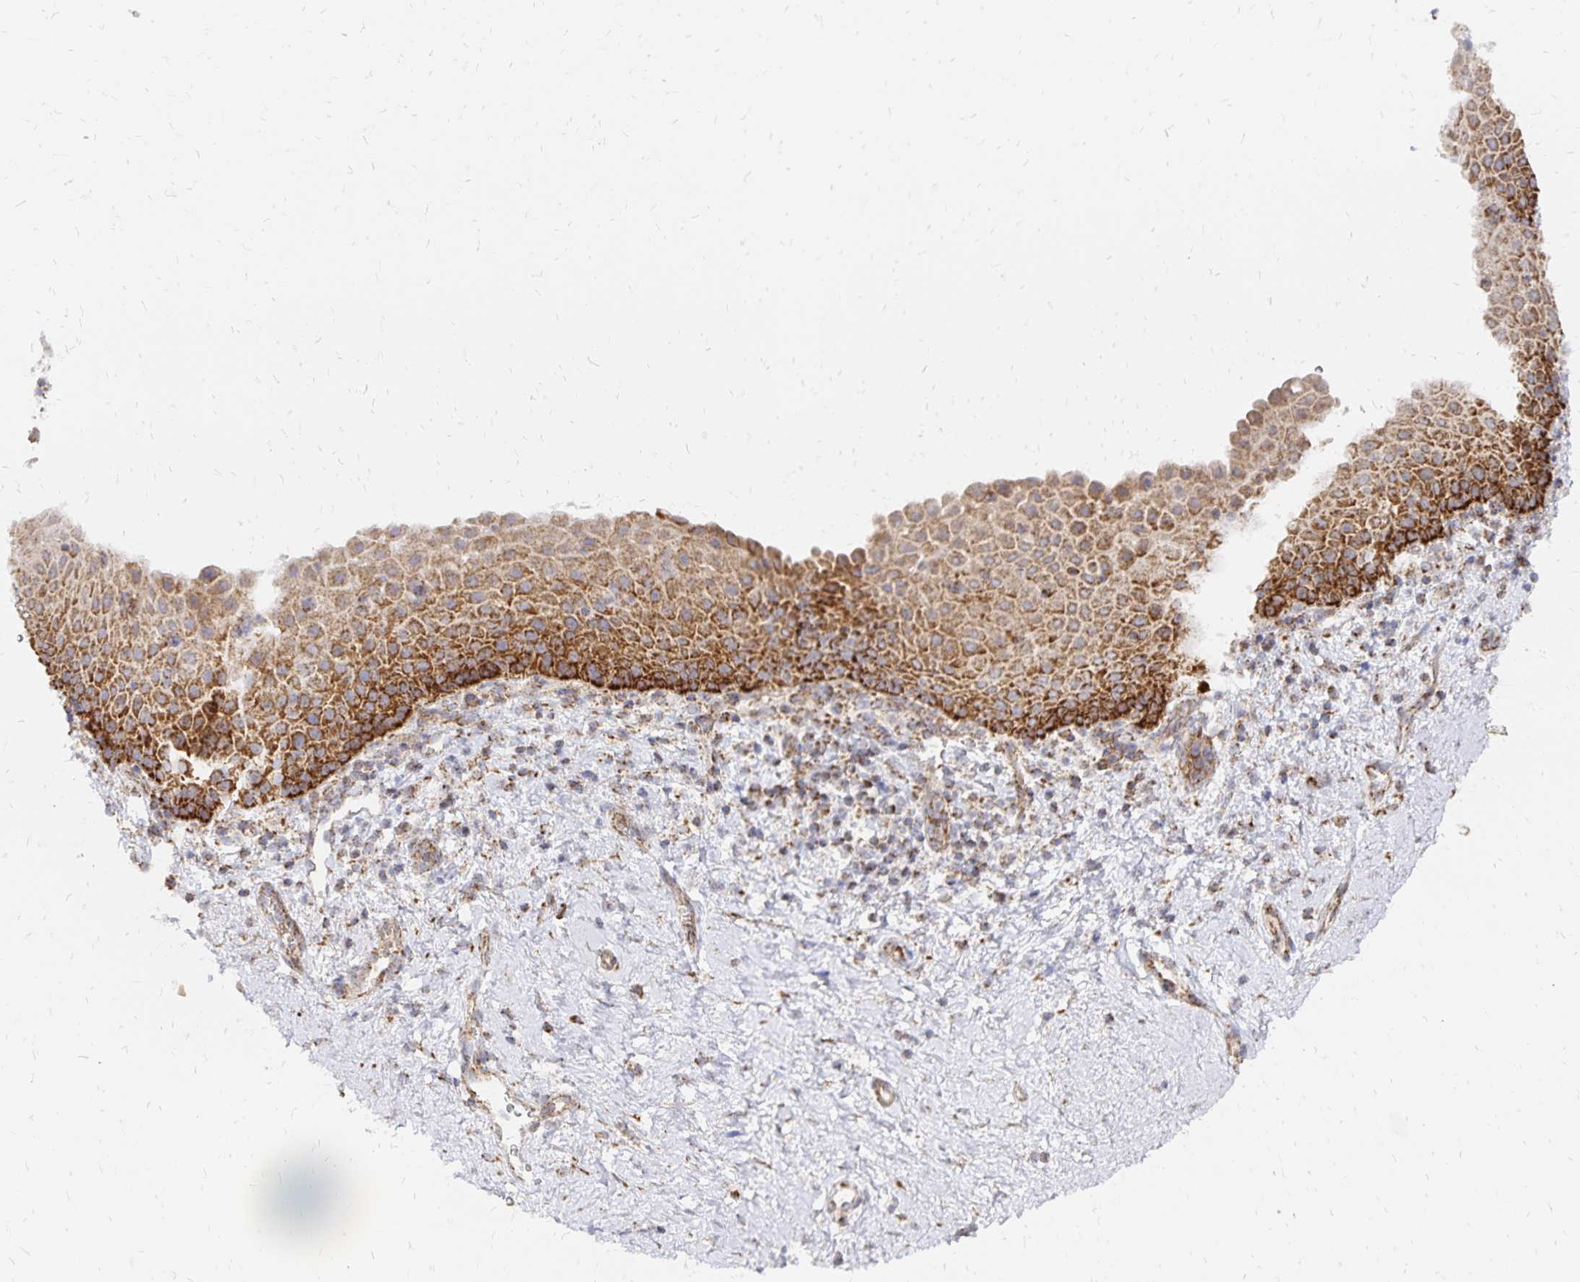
{"staining": {"intensity": "strong", "quantity": ">75%", "location": "cytoplasmic/membranous"}, "tissue": "vagina", "cell_type": "Squamous epithelial cells", "image_type": "normal", "snomed": [{"axis": "morphology", "description": "Normal tissue, NOS"}, {"axis": "topography", "description": "Vagina"}], "caption": "Immunohistochemical staining of unremarkable vagina displays strong cytoplasmic/membranous protein staining in about >75% of squamous epithelial cells. Nuclei are stained in blue.", "gene": "STOML2", "patient": {"sex": "female", "age": 61}}